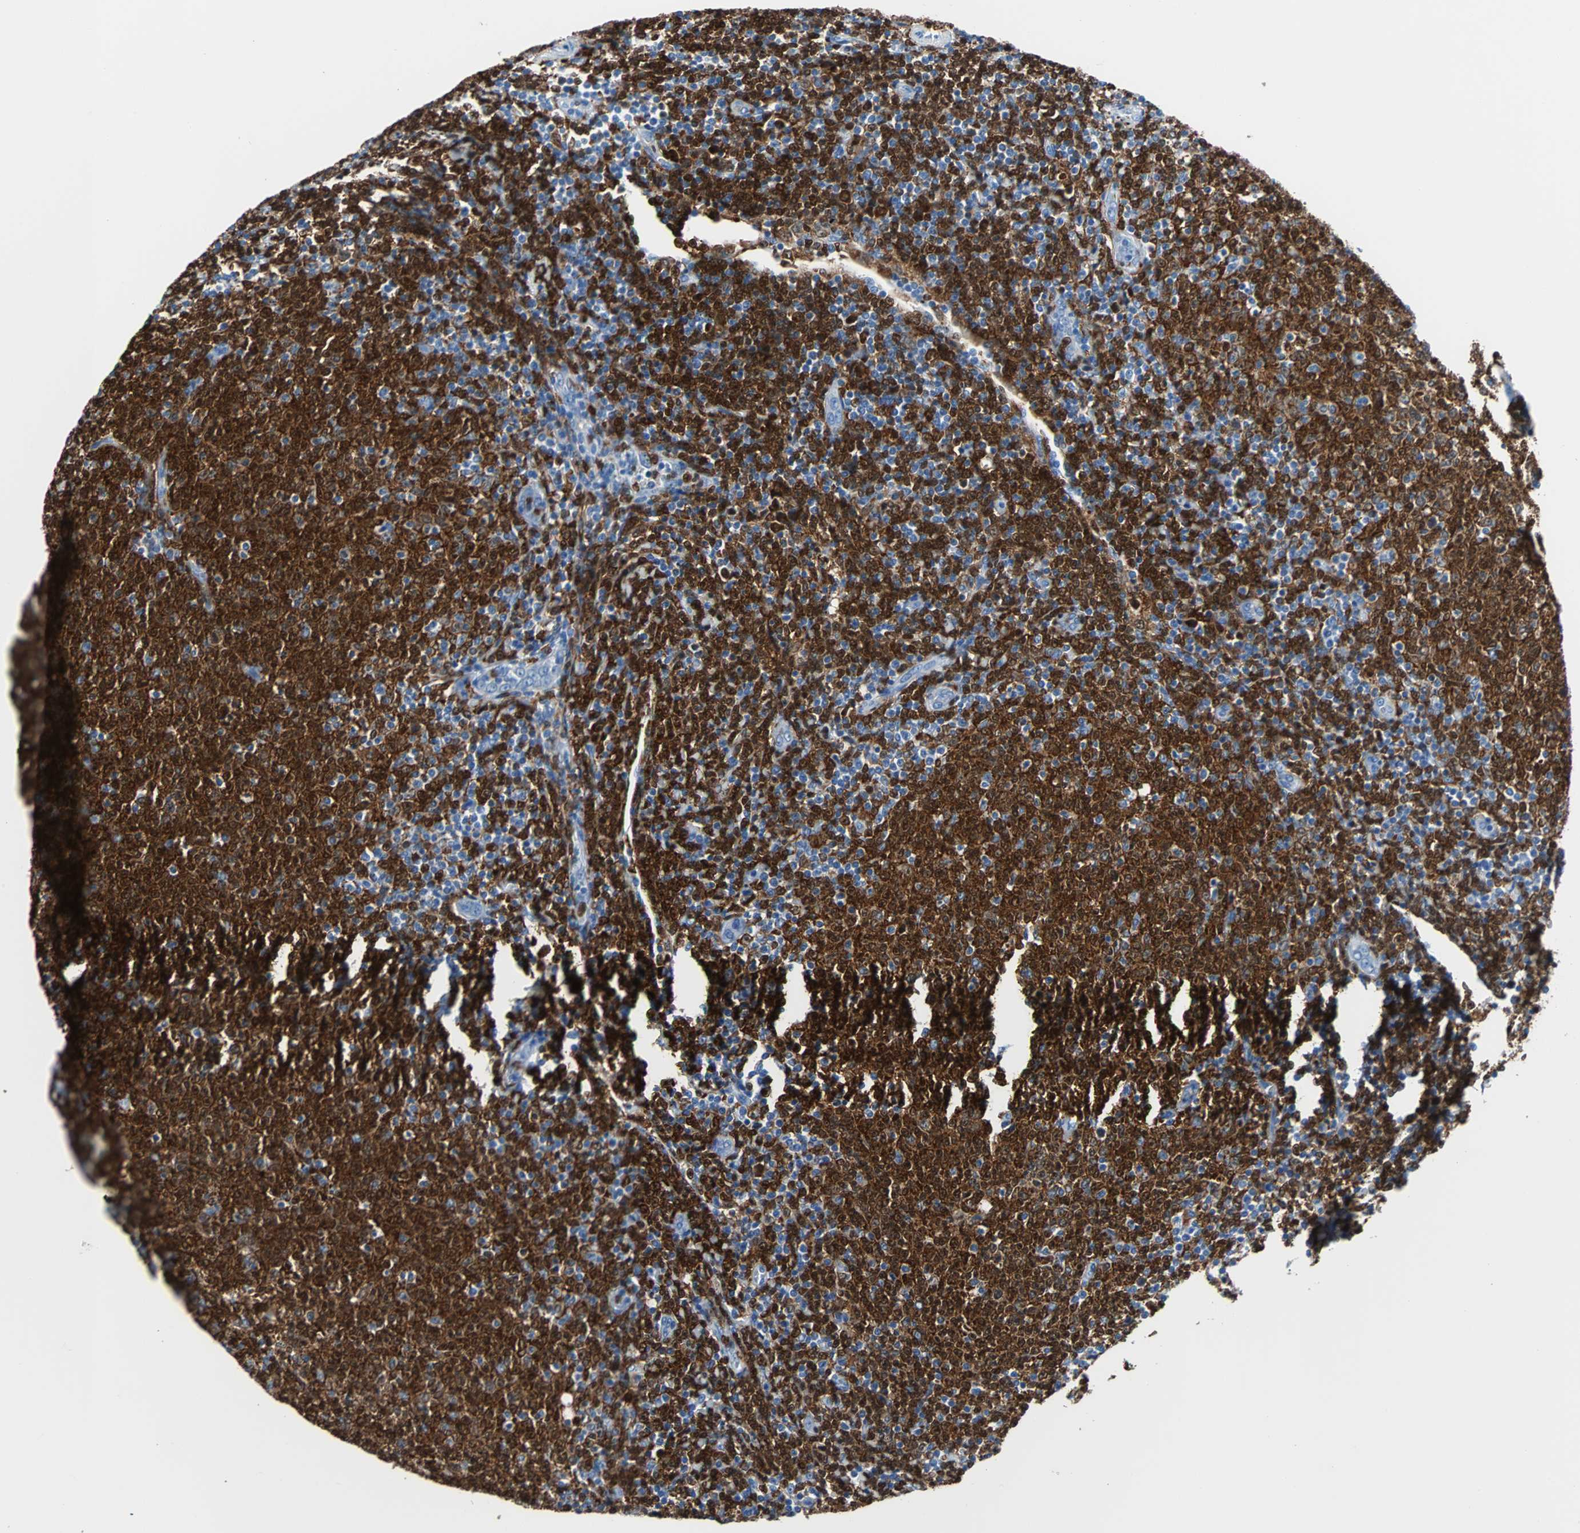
{"staining": {"intensity": "strong", "quantity": ">75%", "location": "cytoplasmic/membranous"}, "tissue": "lymphoma", "cell_type": "Tumor cells", "image_type": "cancer", "snomed": [{"axis": "morphology", "description": "Malignant lymphoma, non-Hodgkin's type, Low grade"}, {"axis": "topography", "description": "Lymph node"}], "caption": "Immunohistochemistry (IHC) staining of lymphoma, which displays high levels of strong cytoplasmic/membranous positivity in about >75% of tumor cells indicating strong cytoplasmic/membranous protein staining. The staining was performed using DAB (brown) for protein detection and nuclei were counterstained in hematoxylin (blue).", "gene": "SYK", "patient": {"sex": "male", "age": 66}}